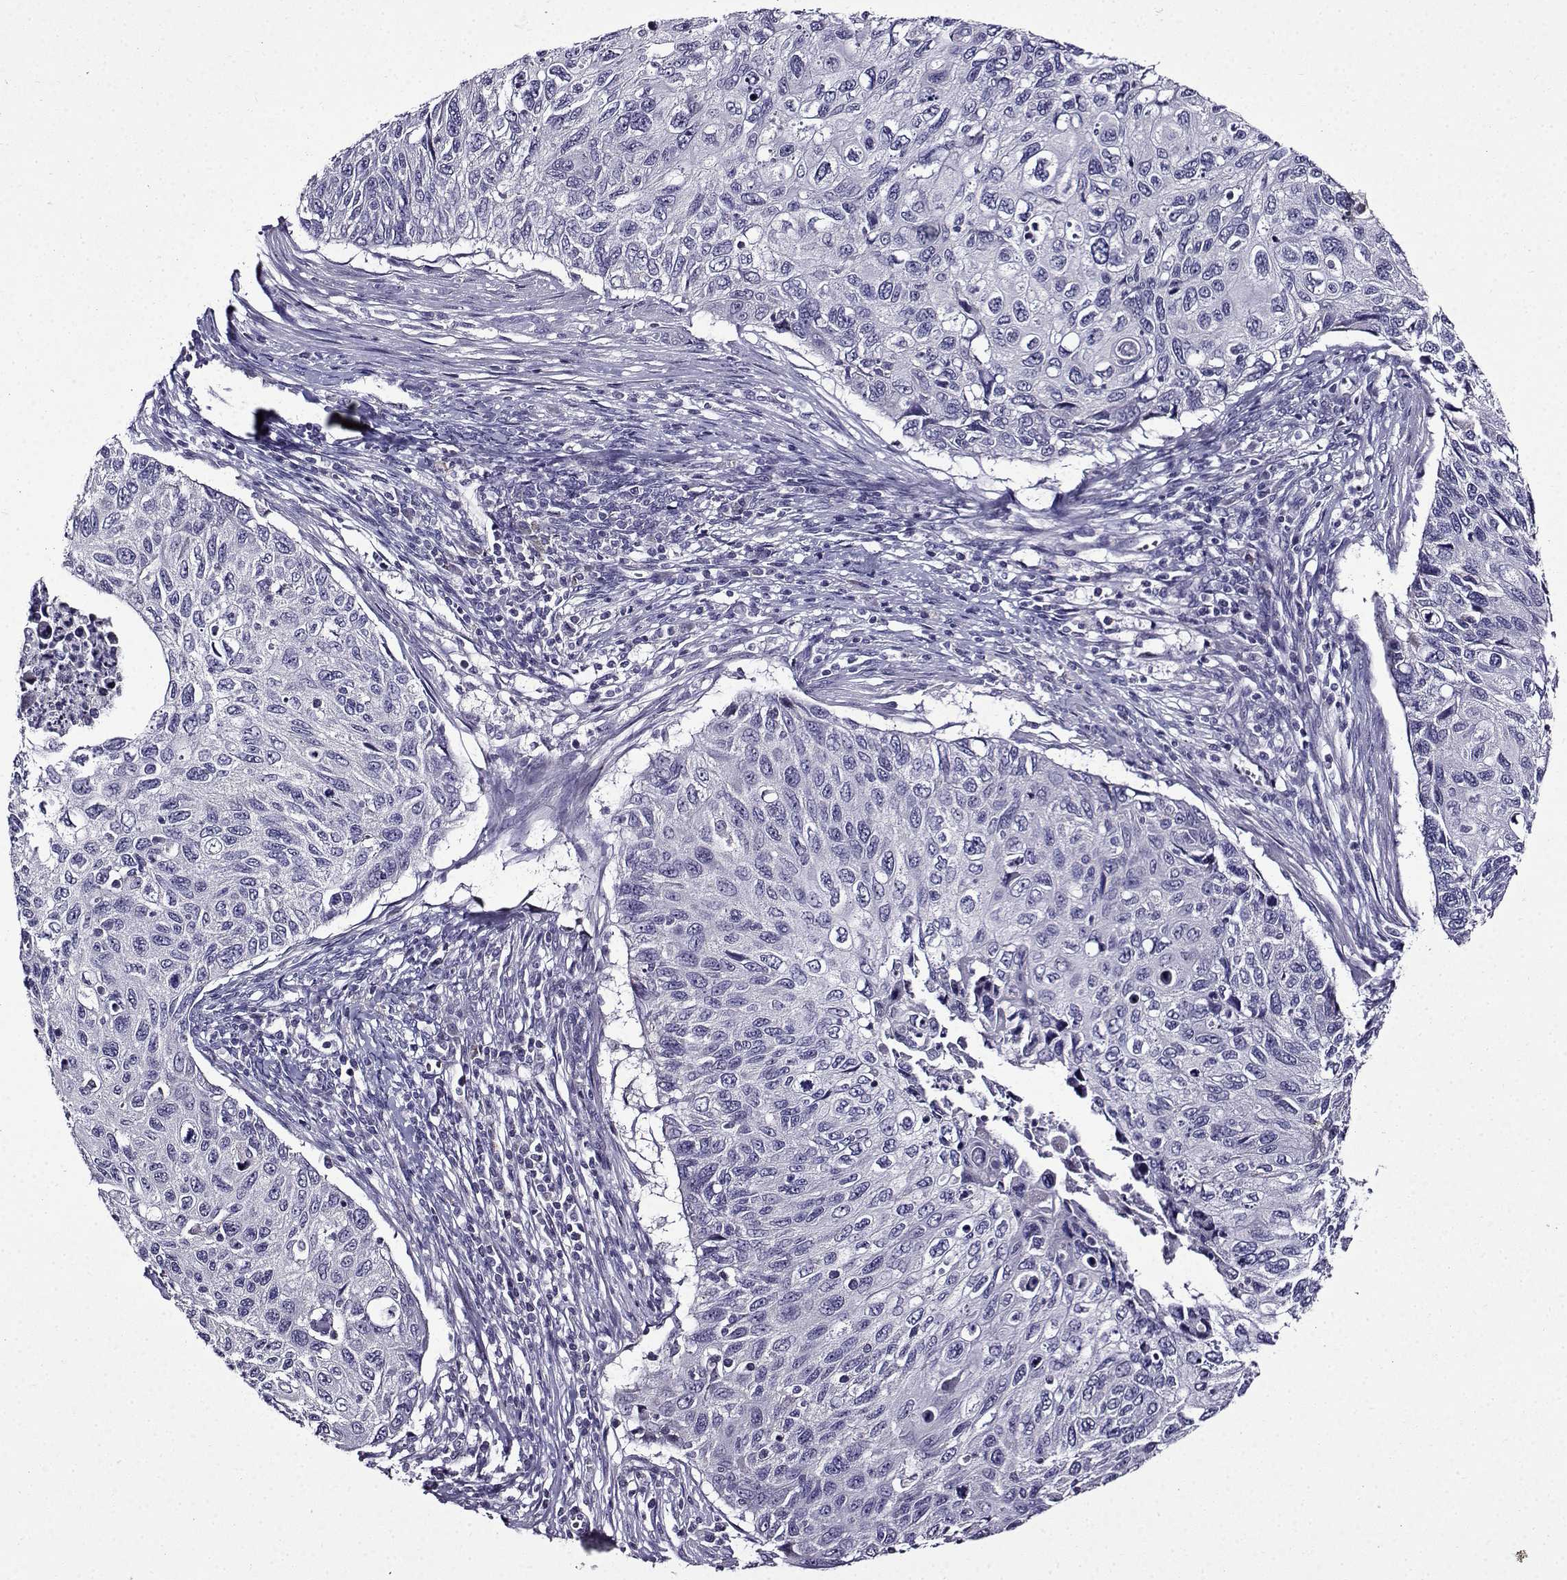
{"staining": {"intensity": "negative", "quantity": "none", "location": "none"}, "tissue": "cervical cancer", "cell_type": "Tumor cells", "image_type": "cancer", "snomed": [{"axis": "morphology", "description": "Squamous cell carcinoma, NOS"}, {"axis": "topography", "description": "Cervix"}], "caption": "This is an immunohistochemistry photomicrograph of cervical cancer. There is no positivity in tumor cells.", "gene": "TMEM266", "patient": {"sex": "female", "age": 70}}